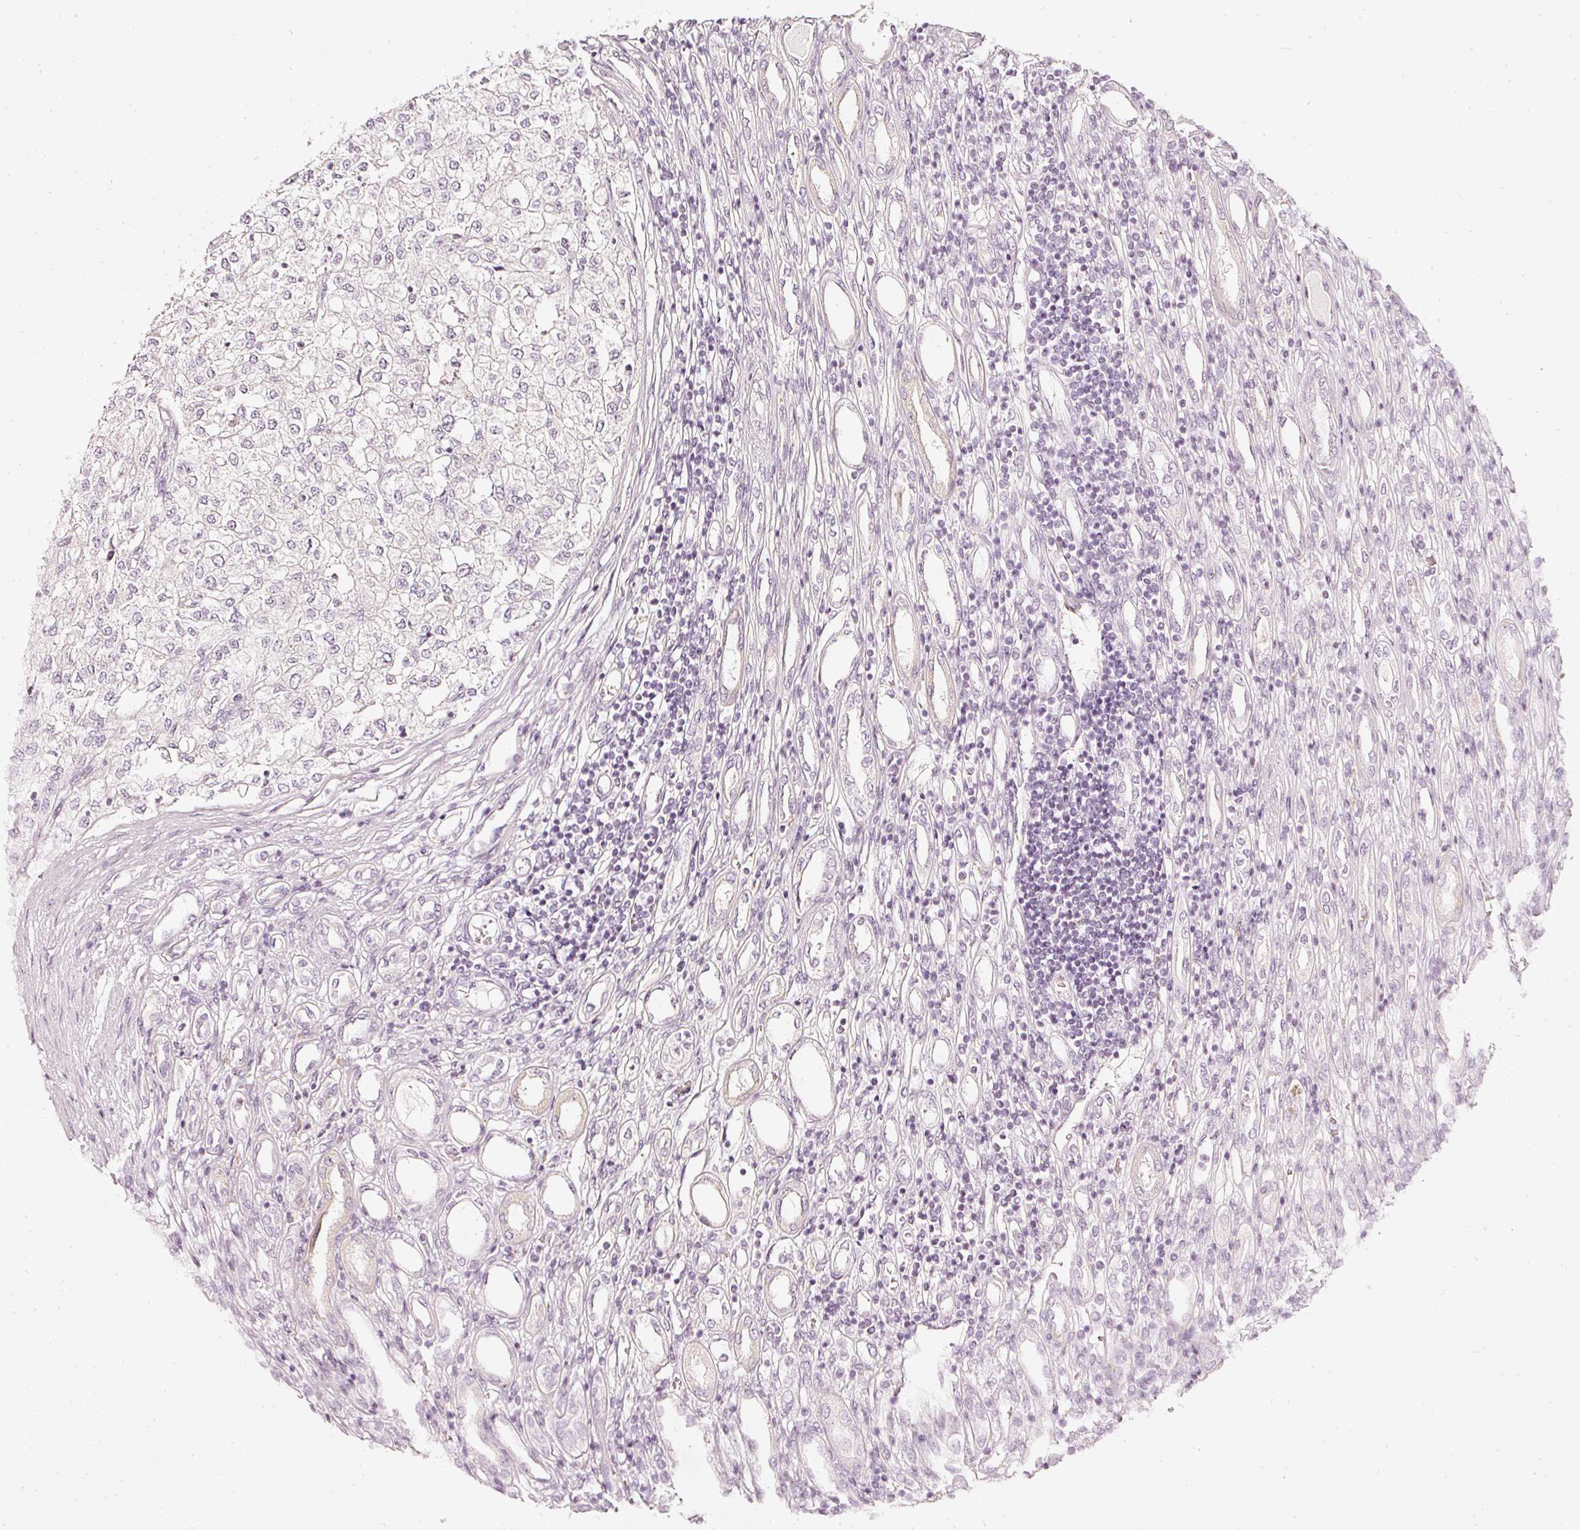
{"staining": {"intensity": "negative", "quantity": "none", "location": "none"}, "tissue": "renal cancer", "cell_type": "Tumor cells", "image_type": "cancer", "snomed": [{"axis": "morphology", "description": "Adenocarcinoma, NOS"}, {"axis": "topography", "description": "Kidney"}], "caption": "Immunohistochemistry (IHC) image of human adenocarcinoma (renal) stained for a protein (brown), which exhibits no staining in tumor cells.", "gene": "CNP", "patient": {"sex": "female", "age": 54}}